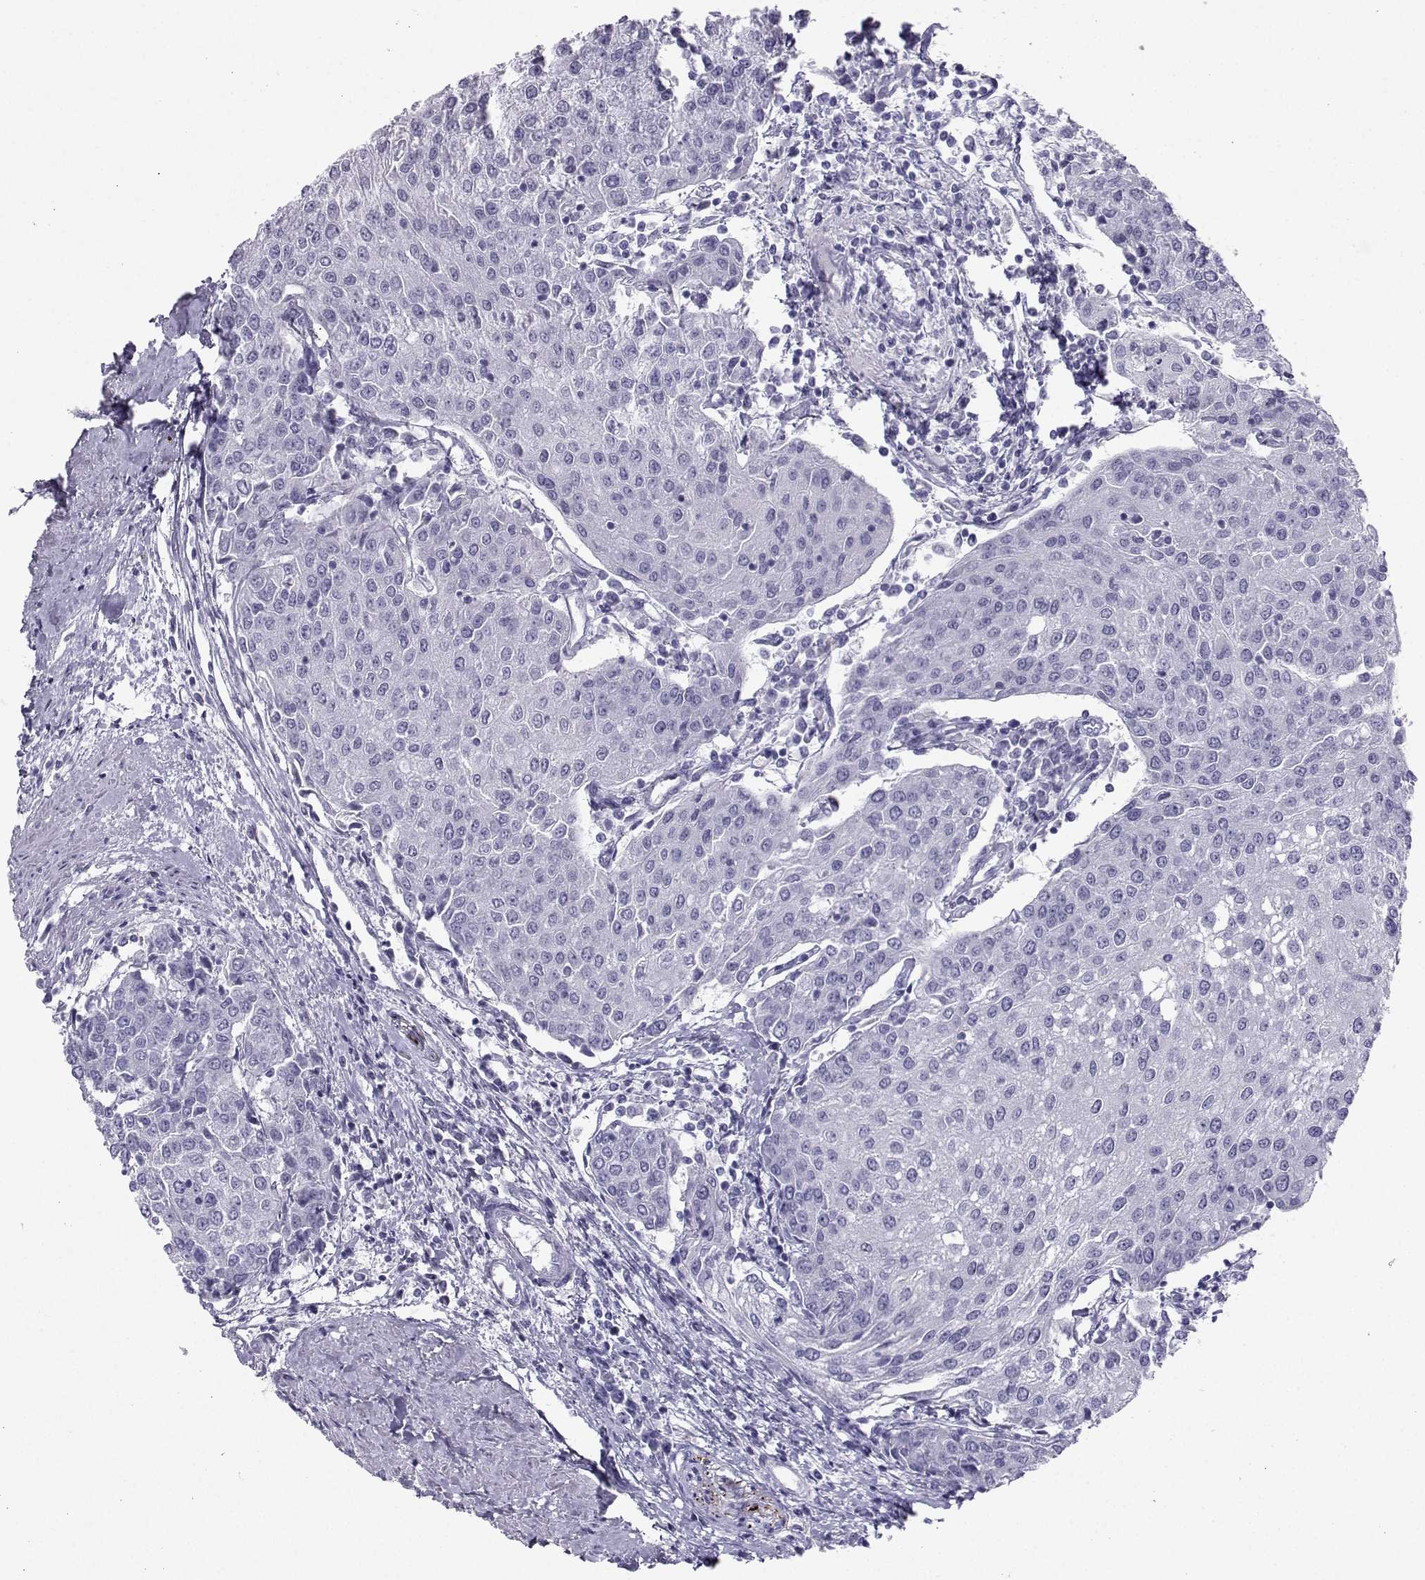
{"staining": {"intensity": "negative", "quantity": "none", "location": "none"}, "tissue": "urothelial cancer", "cell_type": "Tumor cells", "image_type": "cancer", "snomed": [{"axis": "morphology", "description": "Urothelial carcinoma, High grade"}, {"axis": "topography", "description": "Urinary bladder"}], "caption": "Protein analysis of urothelial cancer exhibits no significant expression in tumor cells. (DAB (3,3'-diaminobenzidine) IHC with hematoxylin counter stain).", "gene": "SST", "patient": {"sex": "female", "age": 85}}